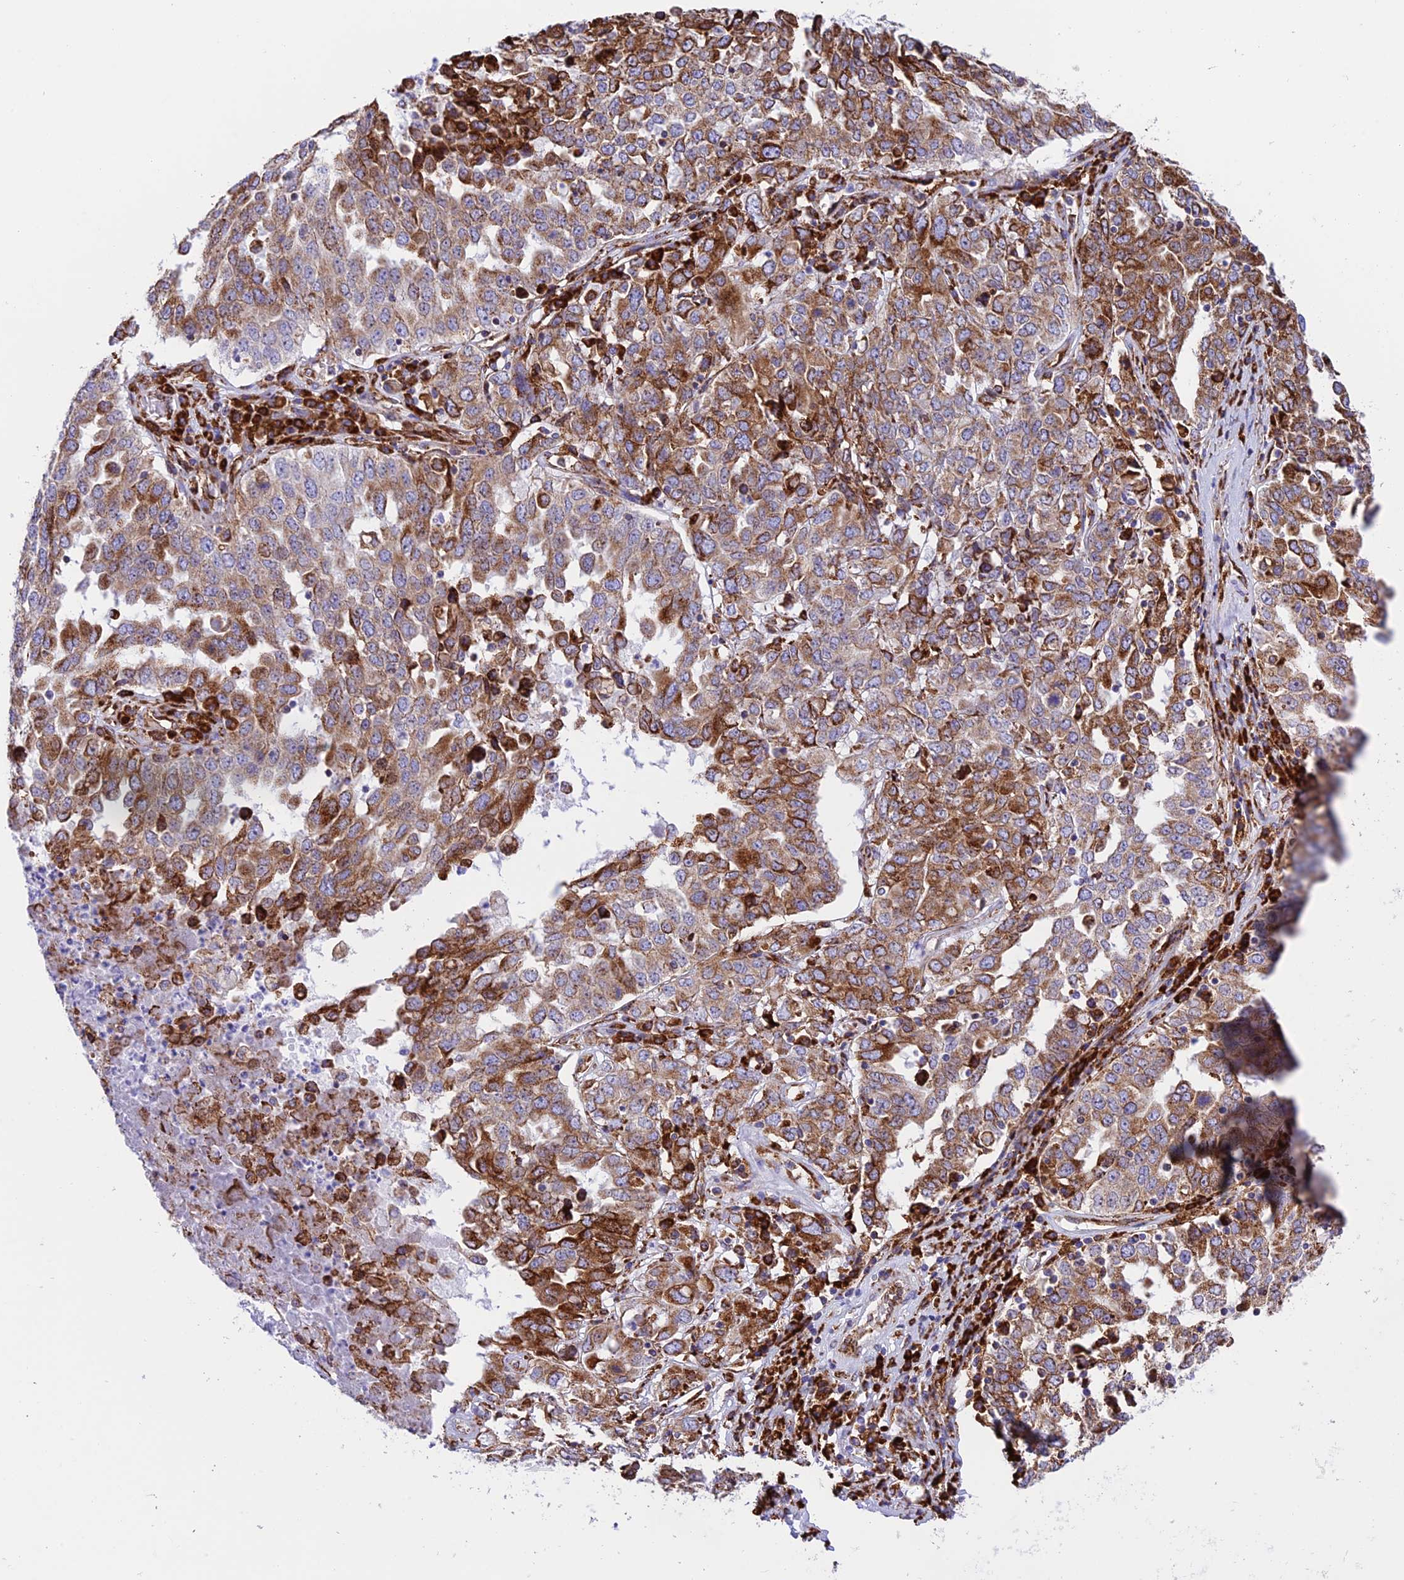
{"staining": {"intensity": "moderate", "quantity": ">75%", "location": "cytoplasmic/membranous"}, "tissue": "ovarian cancer", "cell_type": "Tumor cells", "image_type": "cancer", "snomed": [{"axis": "morphology", "description": "Carcinoma, endometroid"}, {"axis": "topography", "description": "Ovary"}], "caption": "Brown immunohistochemical staining in human ovarian cancer demonstrates moderate cytoplasmic/membranous expression in approximately >75% of tumor cells.", "gene": "TUBGCP6", "patient": {"sex": "female", "age": 62}}